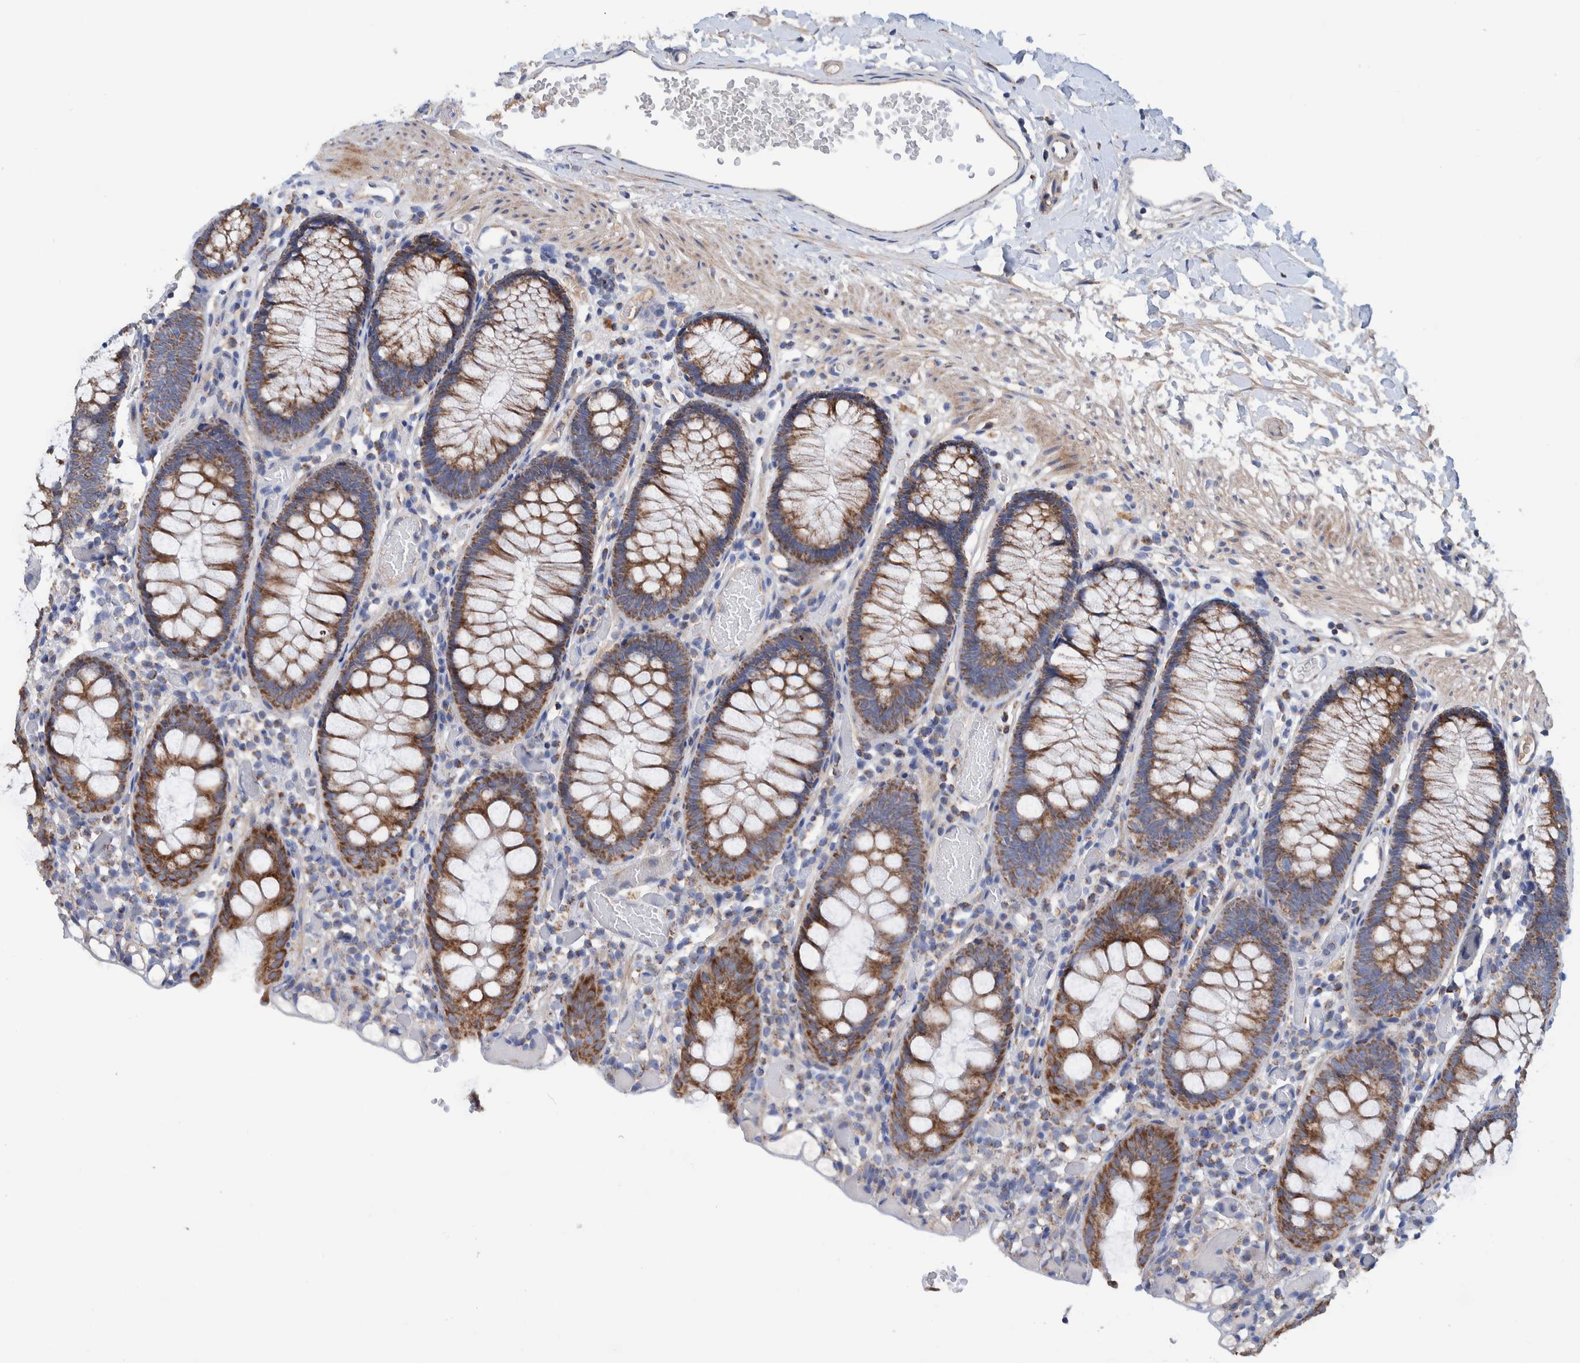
{"staining": {"intensity": "moderate", "quantity": ">75%", "location": "cytoplasmic/membranous"}, "tissue": "colon", "cell_type": "Endothelial cells", "image_type": "normal", "snomed": [{"axis": "morphology", "description": "Normal tissue, NOS"}, {"axis": "topography", "description": "Colon"}], "caption": "Protein expression analysis of benign human colon reveals moderate cytoplasmic/membranous positivity in about >75% of endothelial cells.", "gene": "DECR1", "patient": {"sex": "male", "age": 14}}